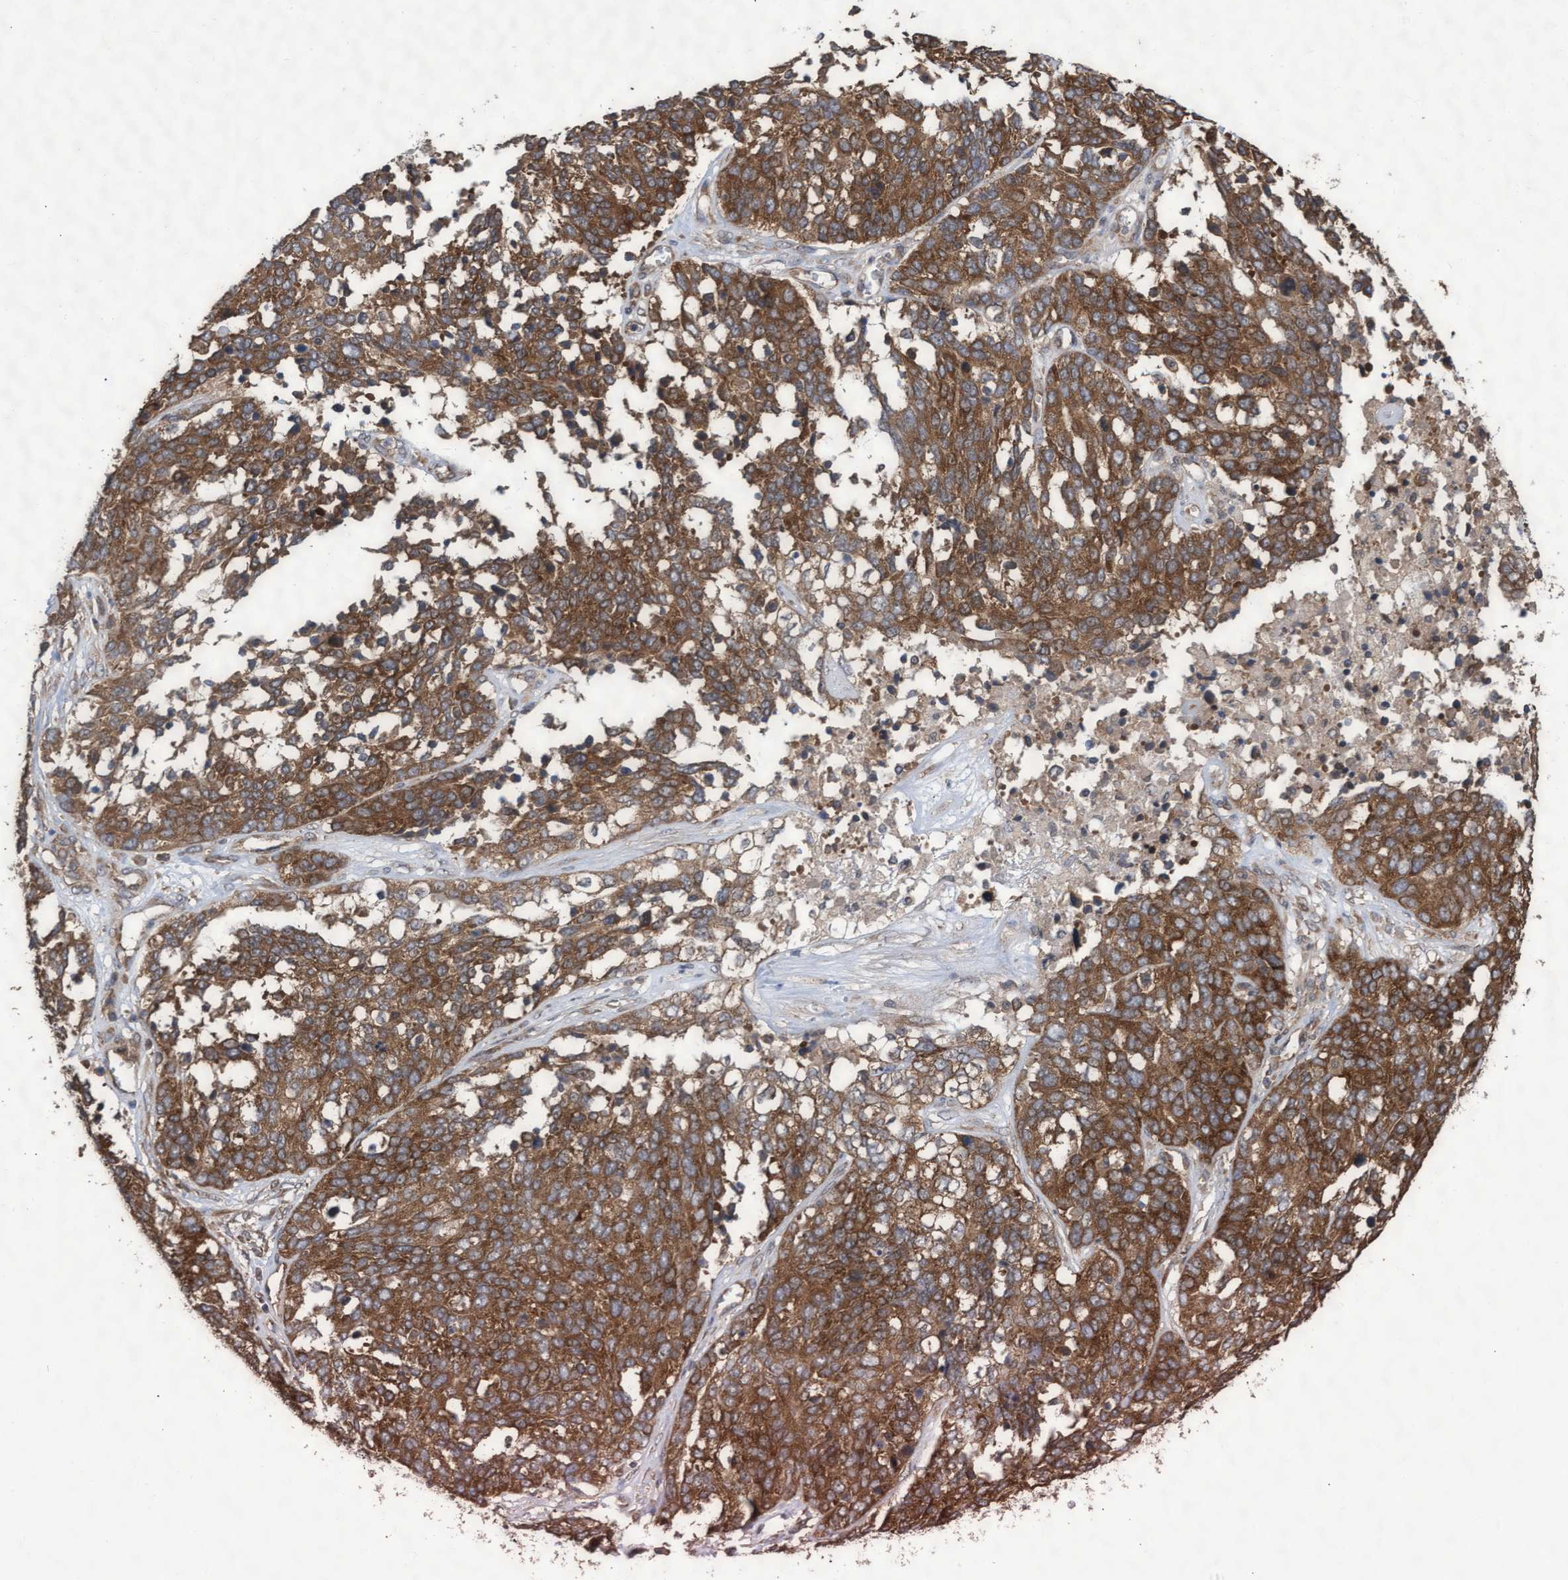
{"staining": {"intensity": "strong", "quantity": ">75%", "location": "cytoplasmic/membranous"}, "tissue": "ovarian cancer", "cell_type": "Tumor cells", "image_type": "cancer", "snomed": [{"axis": "morphology", "description": "Cystadenocarcinoma, serous, NOS"}, {"axis": "topography", "description": "Ovary"}], "caption": "Serous cystadenocarcinoma (ovarian) tissue reveals strong cytoplasmic/membranous positivity in about >75% of tumor cells, visualized by immunohistochemistry.", "gene": "ABCF2", "patient": {"sex": "female", "age": 44}}